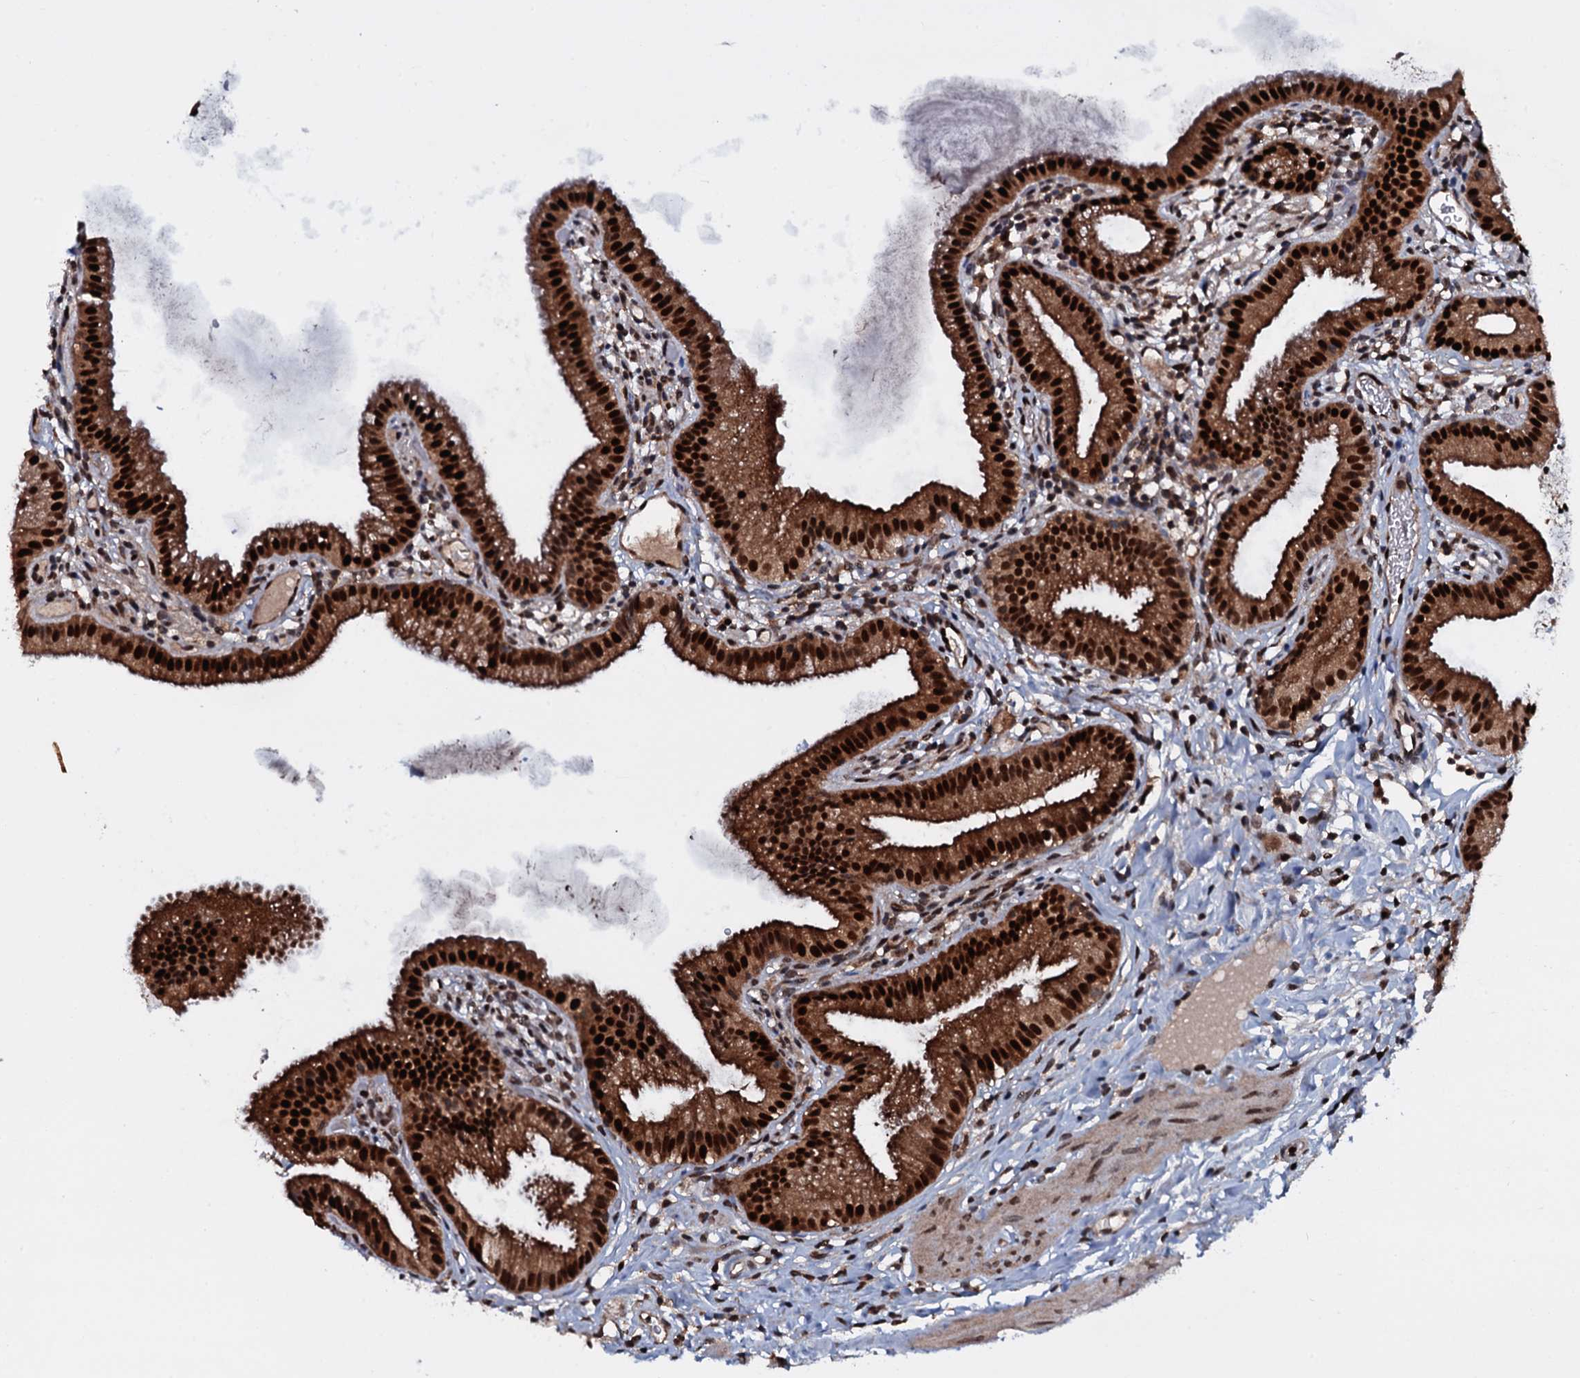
{"staining": {"intensity": "strong", "quantity": ">75%", "location": "cytoplasmic/membranous,nuclear"}, "tissue": "gallbladder", "cell_type": "Glandular cells", "image_type": "normal", "snomed": [{"axis": "morphology", "description": "Normal tissue, NOS"}, {"axis": "topography", "description": "Gallbladder"}], "caption": "Gallbladder stained with a protein marker shows strong staining in glandular cells.", "gene": "HDDC3", "patient": {"sex": "female", "age": 46}}